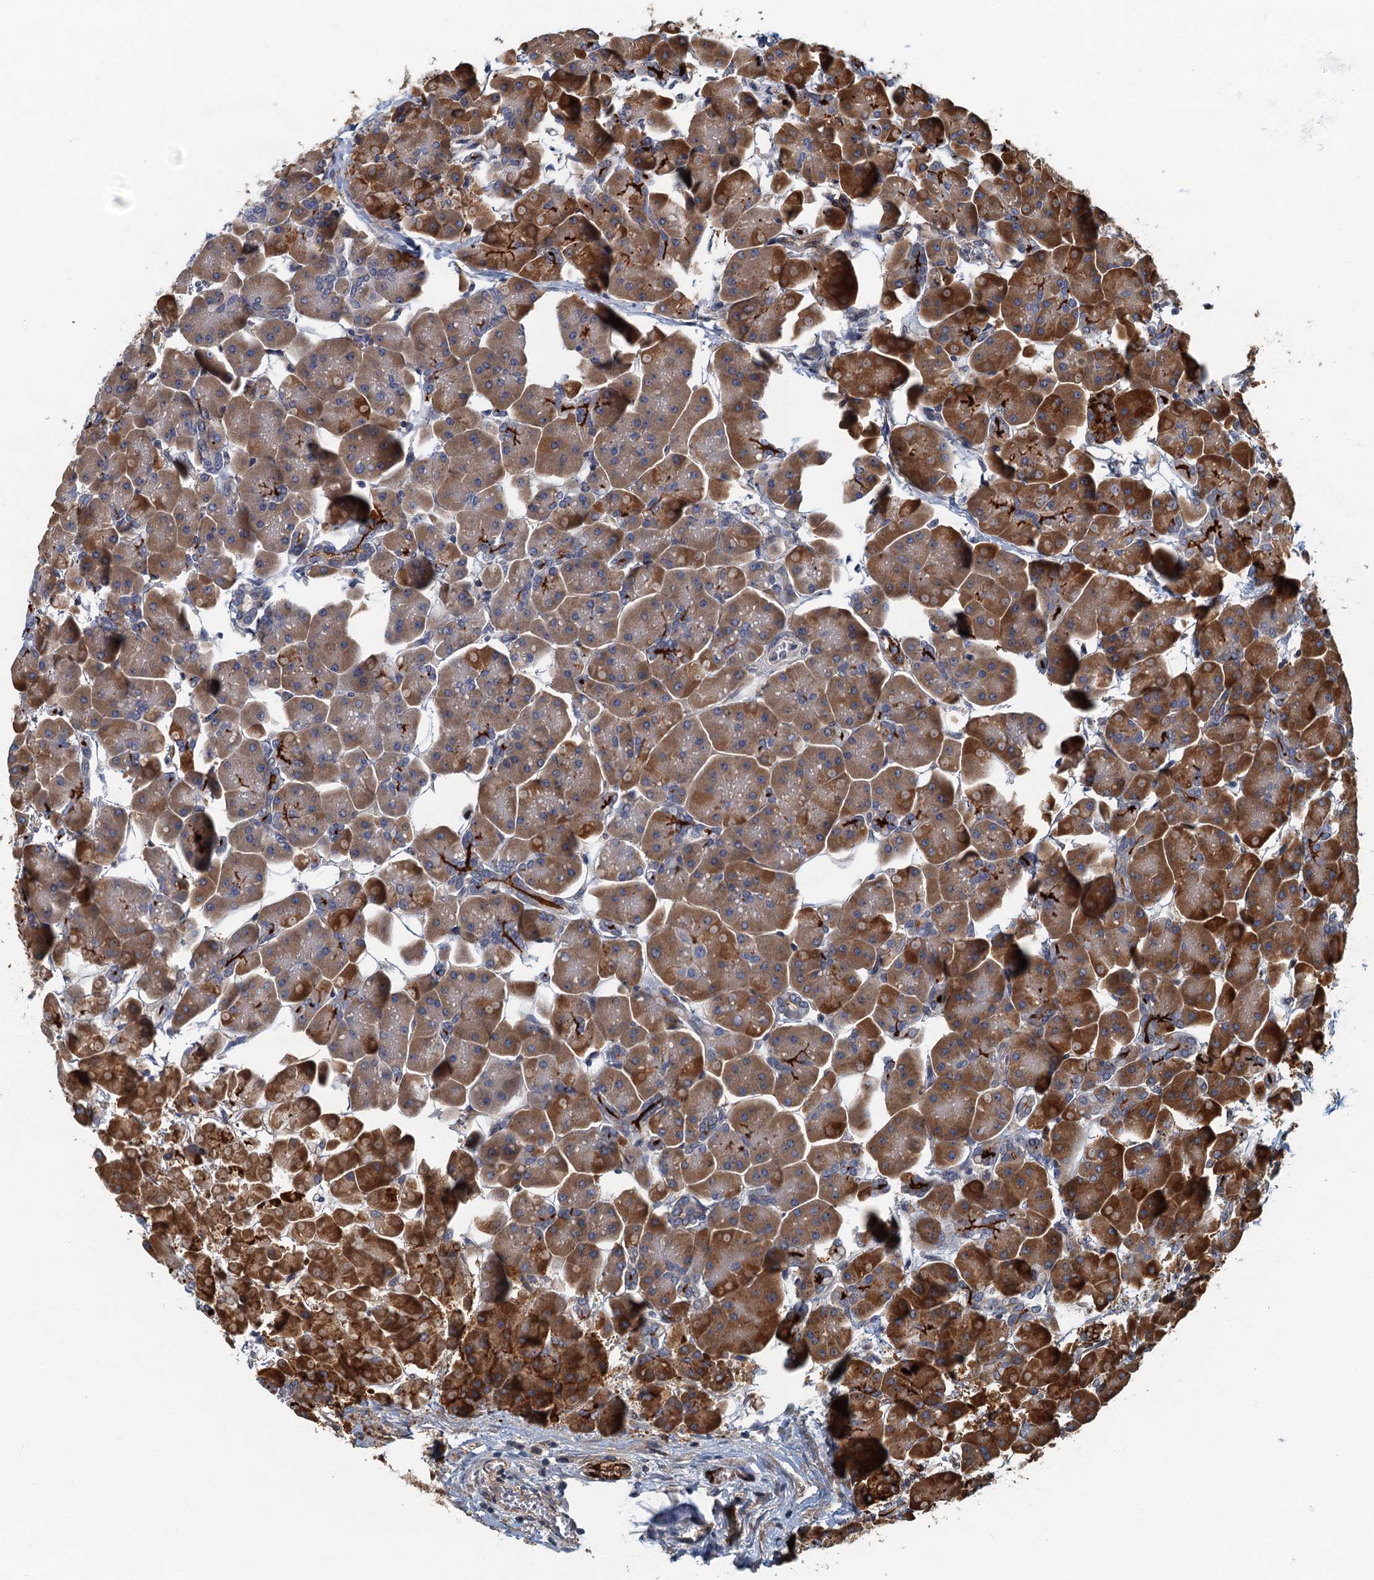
{"staining": {"intensity": "strong", "quantity": "25%-75%", "location": "cytoplasmic/membranous"}, "tissue": "pancreas", "cell_type": "Exocrine glandular cells", "image_type": "normal", "snomed": [{"axis": "morphology", "description": "Normal tissue, NOS"}, {"axis": "topography", "description": "Pancreas"}], "caption": "The image shows immunohistochemical staining of unremarkable pancreas. There is strong cytoplasmic/membranous staining is seen in approximately 25%-75% of exocrine glandular cells.", "gene": "CKAP2L", "patient": {"sex": "male", "age": 66}}